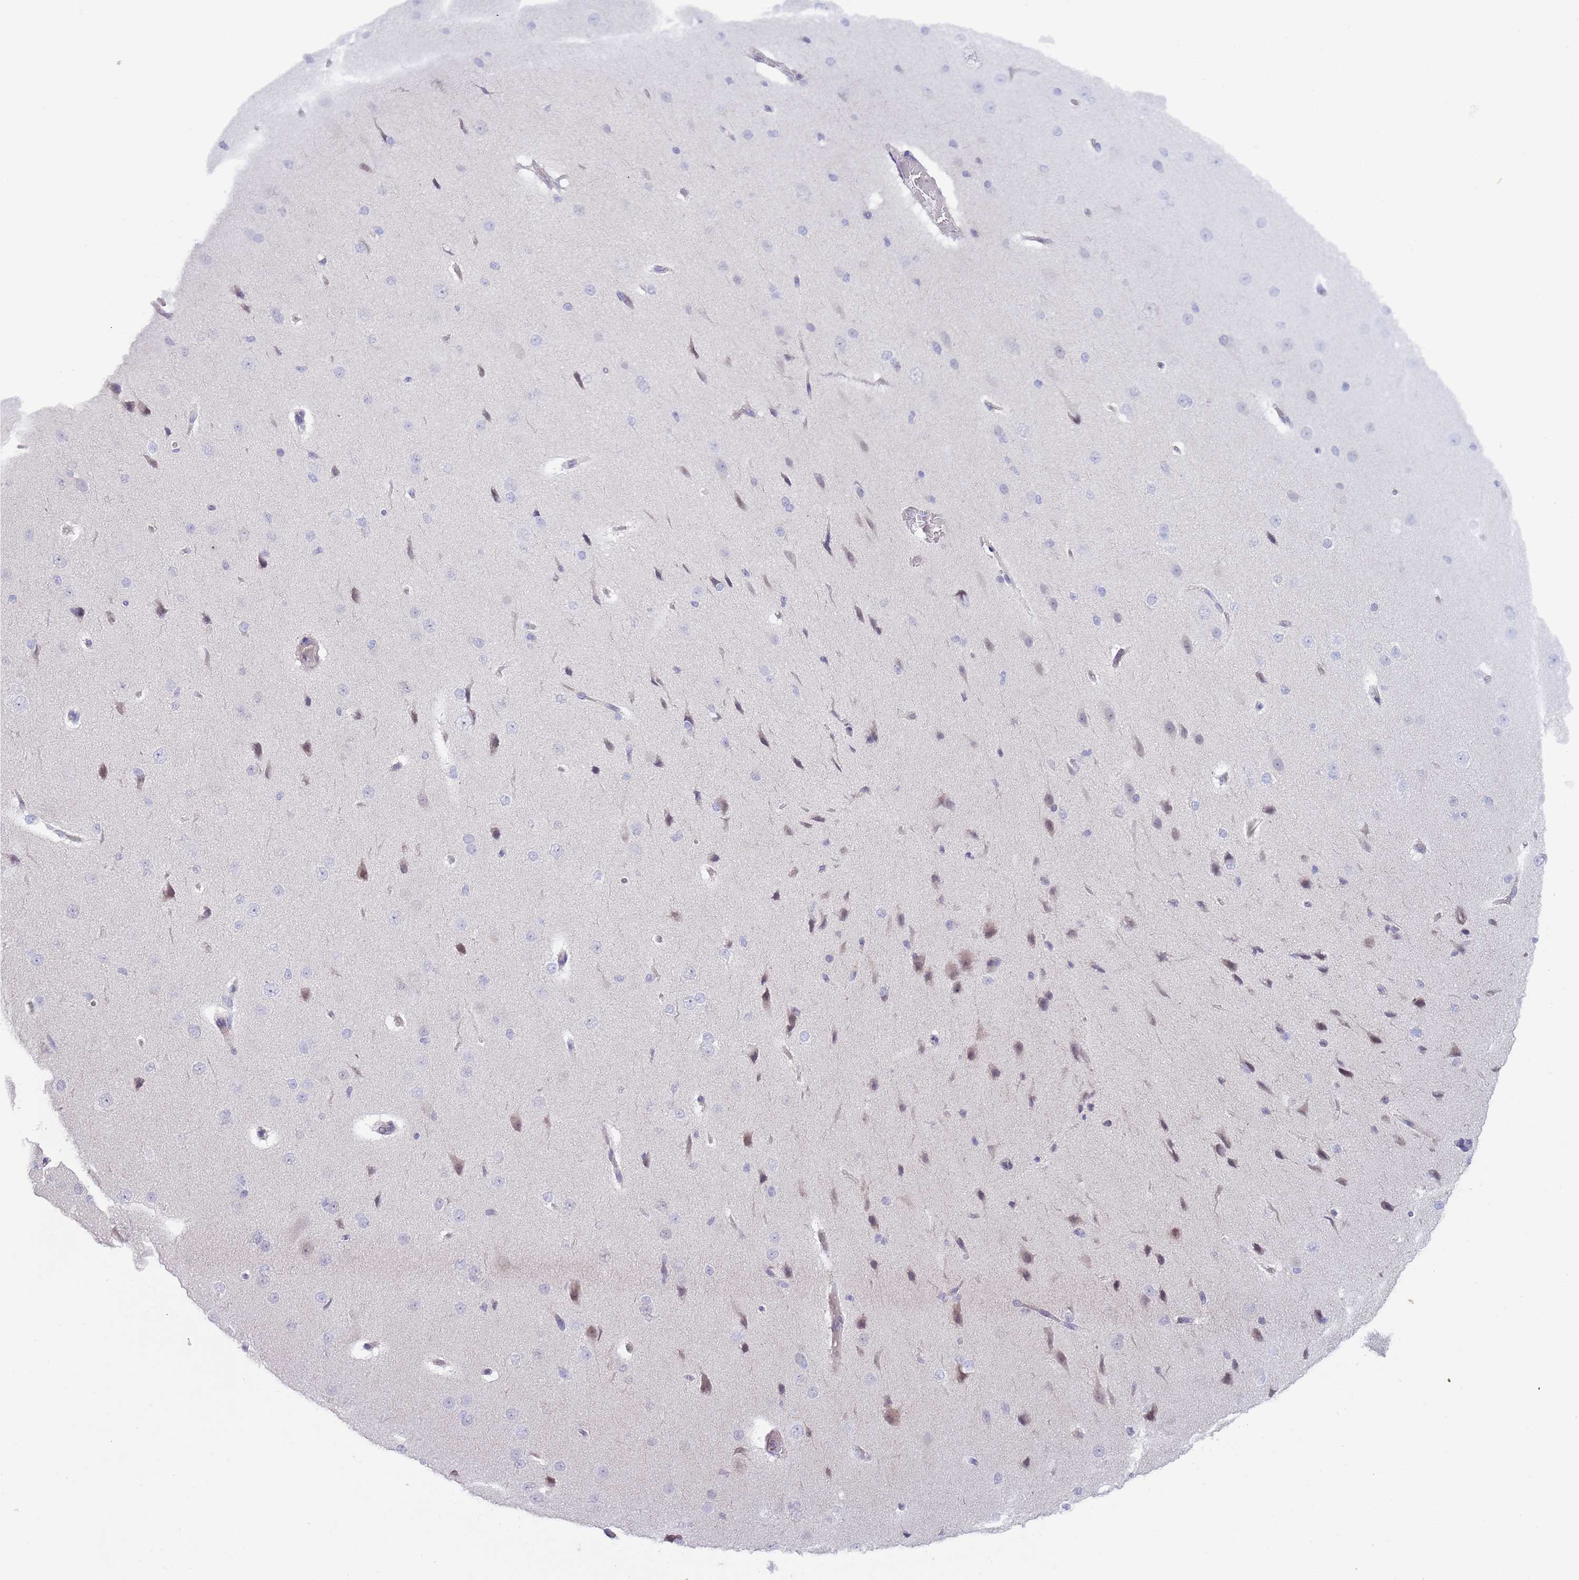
{"staining": {"intensity": "negative", "quantity": "none", "location": "none"}, "tissue": "cerebral cortex", "cell_type": "Endothelial cells", "image_type": "normal", "snomed": [{"axis": "morphology", "description": "Normal tissue, NOS"}, {"axis": "morphology", "description": "Developmental malformation"}, {"axis": "topography", "description": "Cerebral cortex"}], "caption": "High power microscopy image of an immunohistochemistry (IHC) micrograph of normal cerebral cortex, revealing no significant positivity in endothelial cells.", "gene": "PRAC1", "patient": {"sex": "female", "age": 30}}